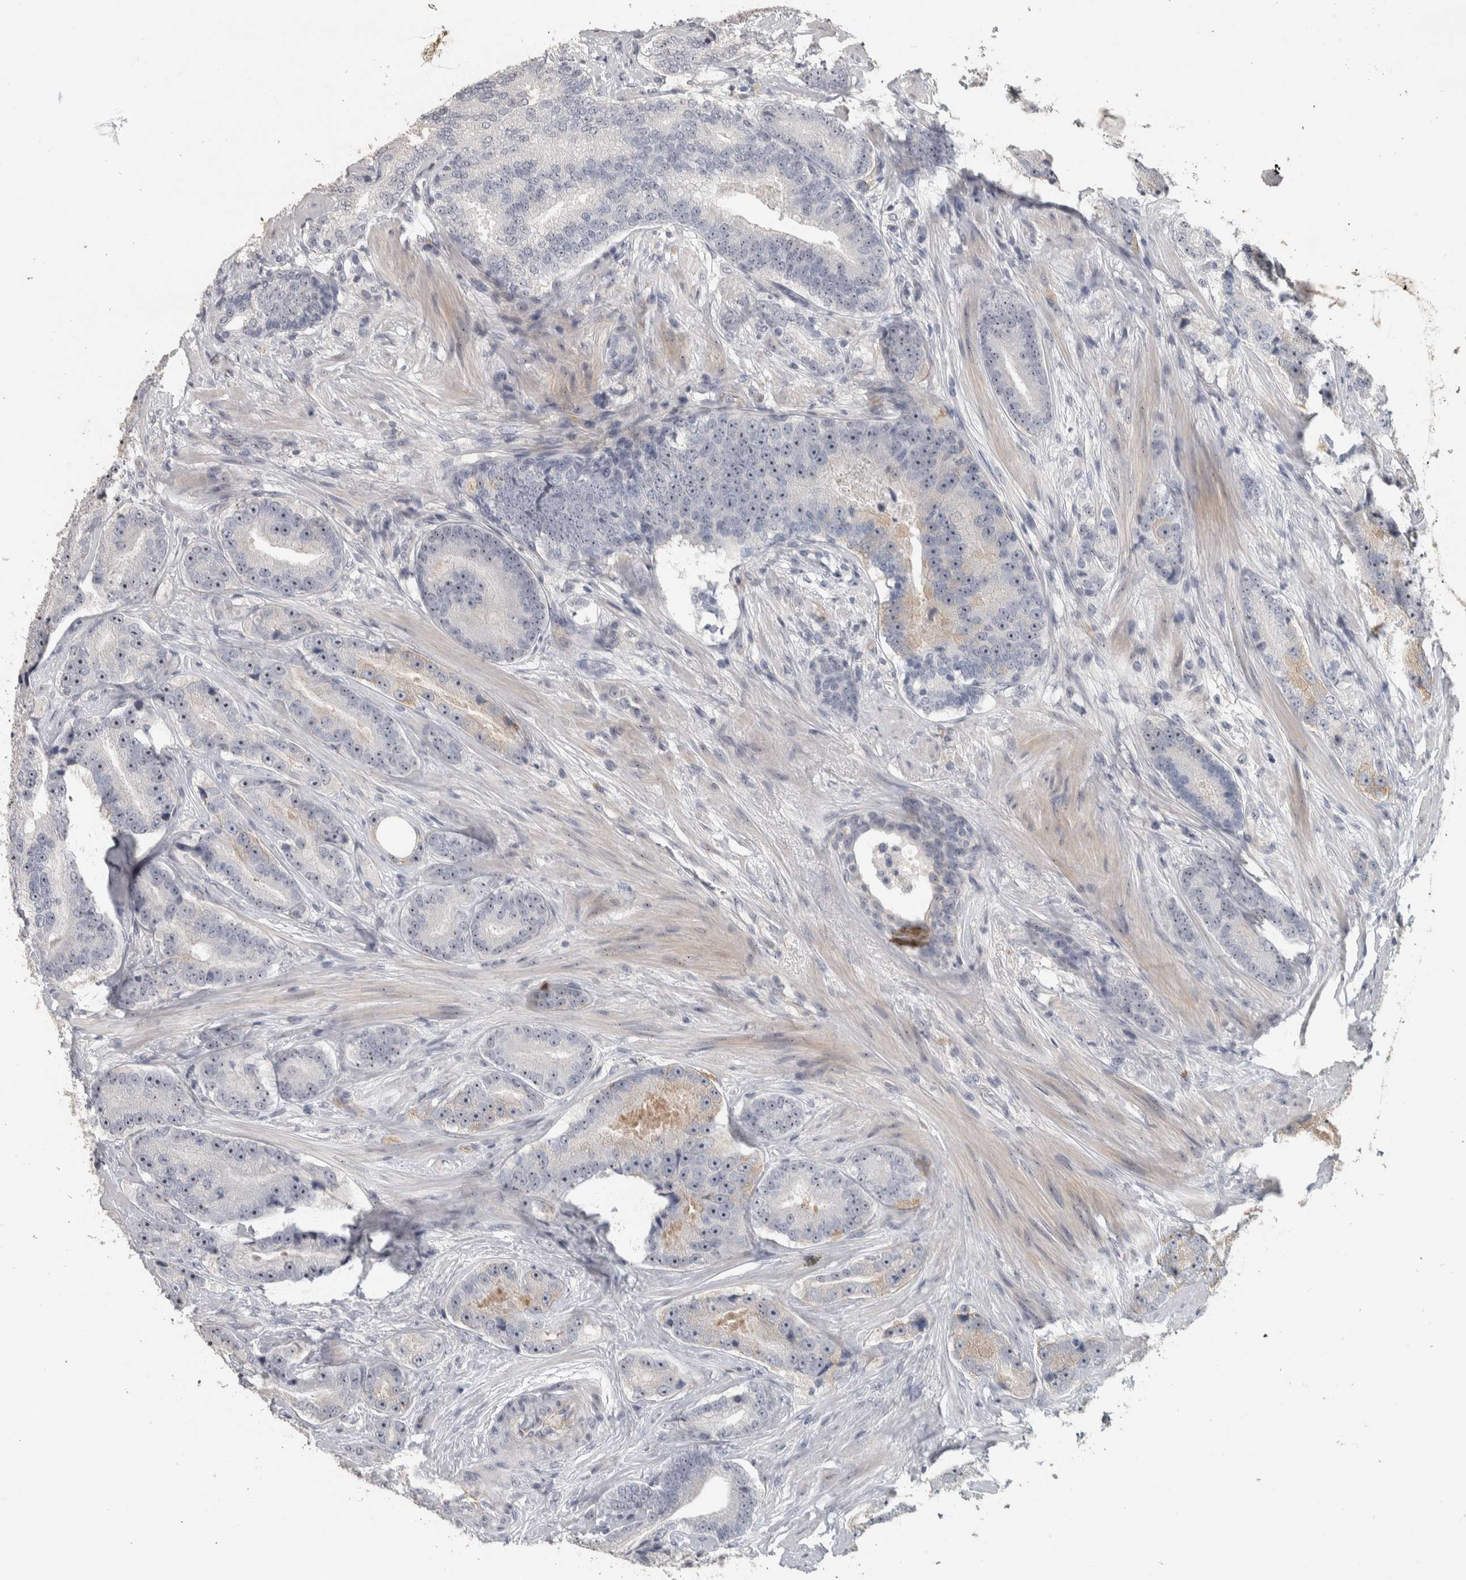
{"staining": {"intensity": "weak", "quantity": ">75%", "location": "nuclear"}, "tissue": "prostate cancer", "cell_type": "Tumor cells", "image_type": "cancer", "snomed": [{"axis": "morphology", "description": "Adenocarcinoma, High grade"}, {"axis": "topography", "description": "Prostate"}], "caption": "Weak nuclear protein staining is appreciated in about >75% of tumor cells in prostate high-grade adenocarcinoma.", "gene": "DCAF10", "patient": {"sex": "male", "age": 55}}